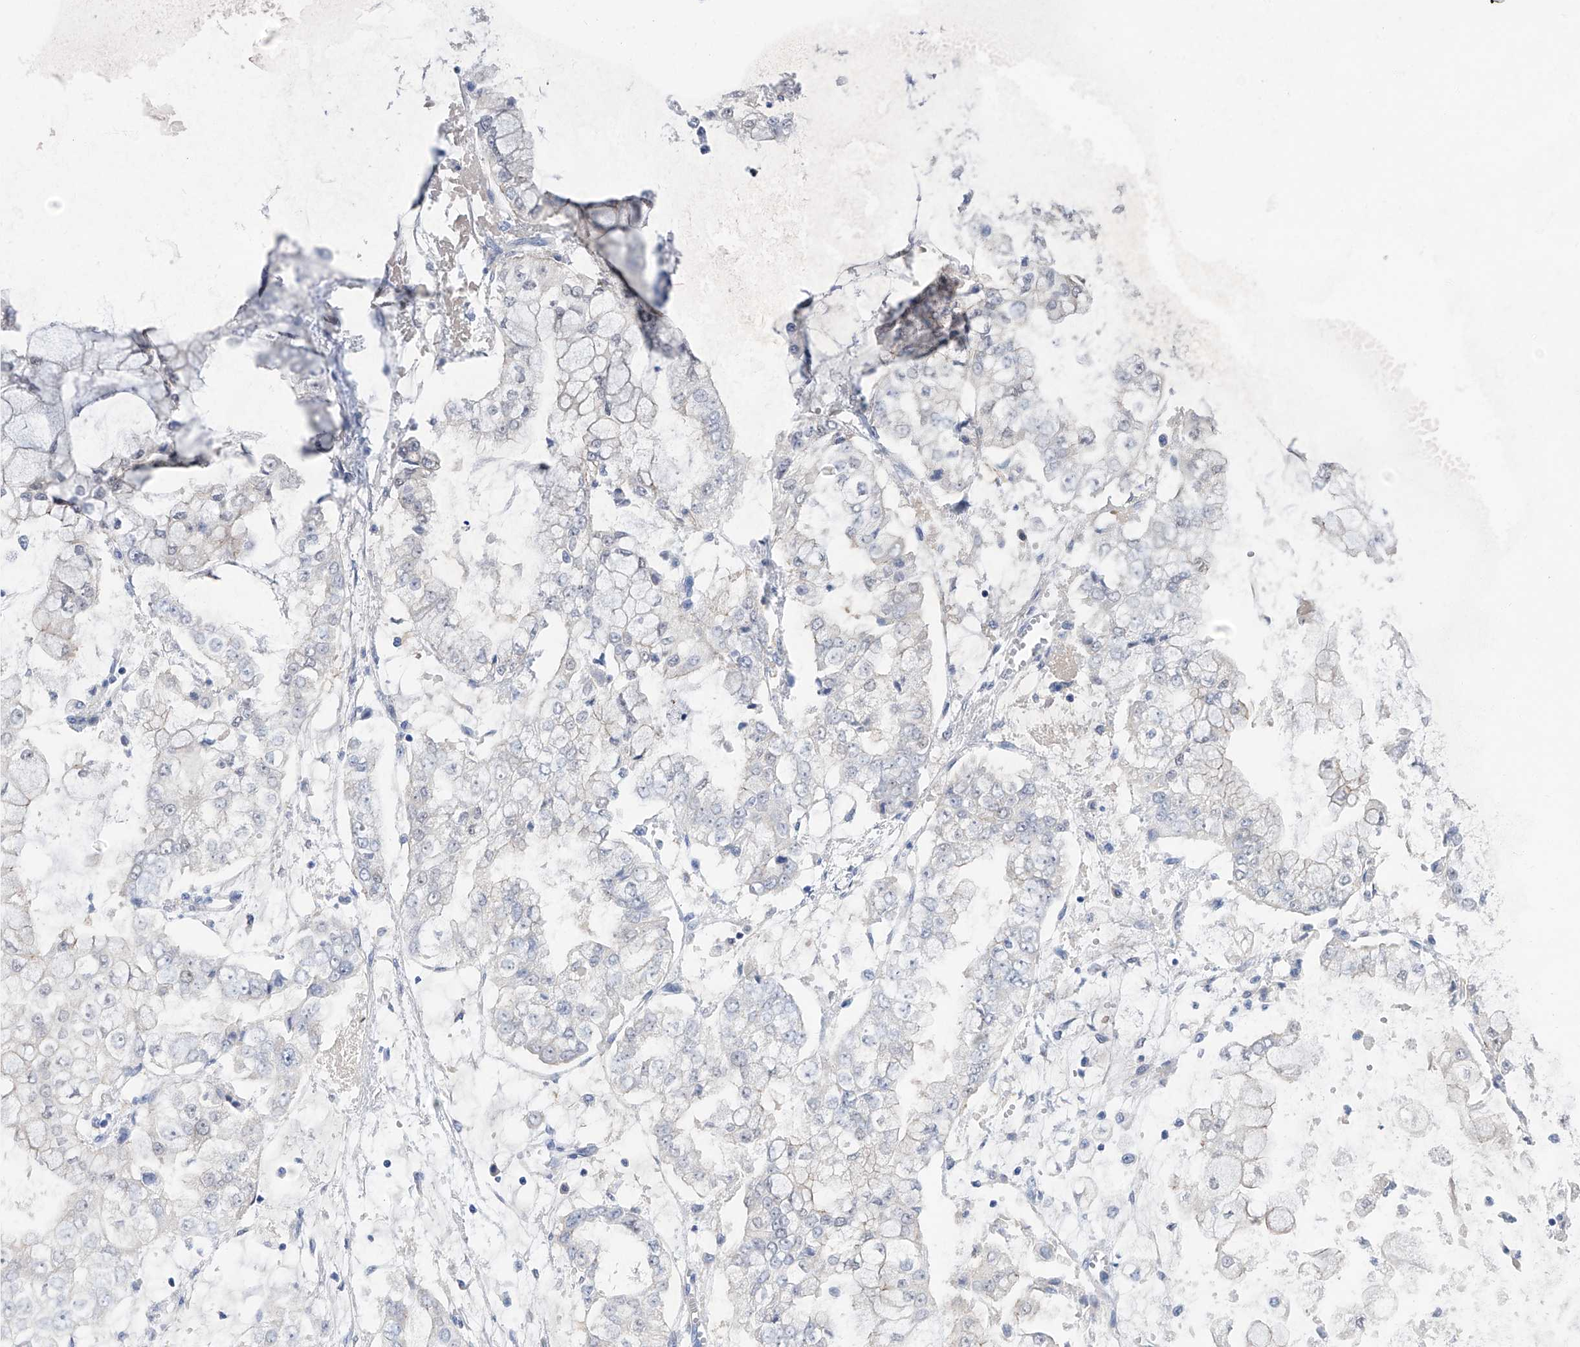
{"staining": {"intensity": "negative", "quantity": "none", "location": "none"}, "tissue": "stomach cancer", "cell_type": "Tumor cells", "image_type": "cancer", "snomed": [{"axis": "morphology", "description": "Adenocarcinoma, NOS"}, {"axis": "topography", "description": "Stomach"}], "caption": "Immunohistochemistry image of stomach cancer stained for a protein (brown), which exhibits no positivity in tumor cells. (Brightfield microscopy of DAB (3,3'-diaminobenzidine) immunohistochemistry at high magnification).", "gene": "PGM3", "patient": {"sex": "male", "age": 76}}